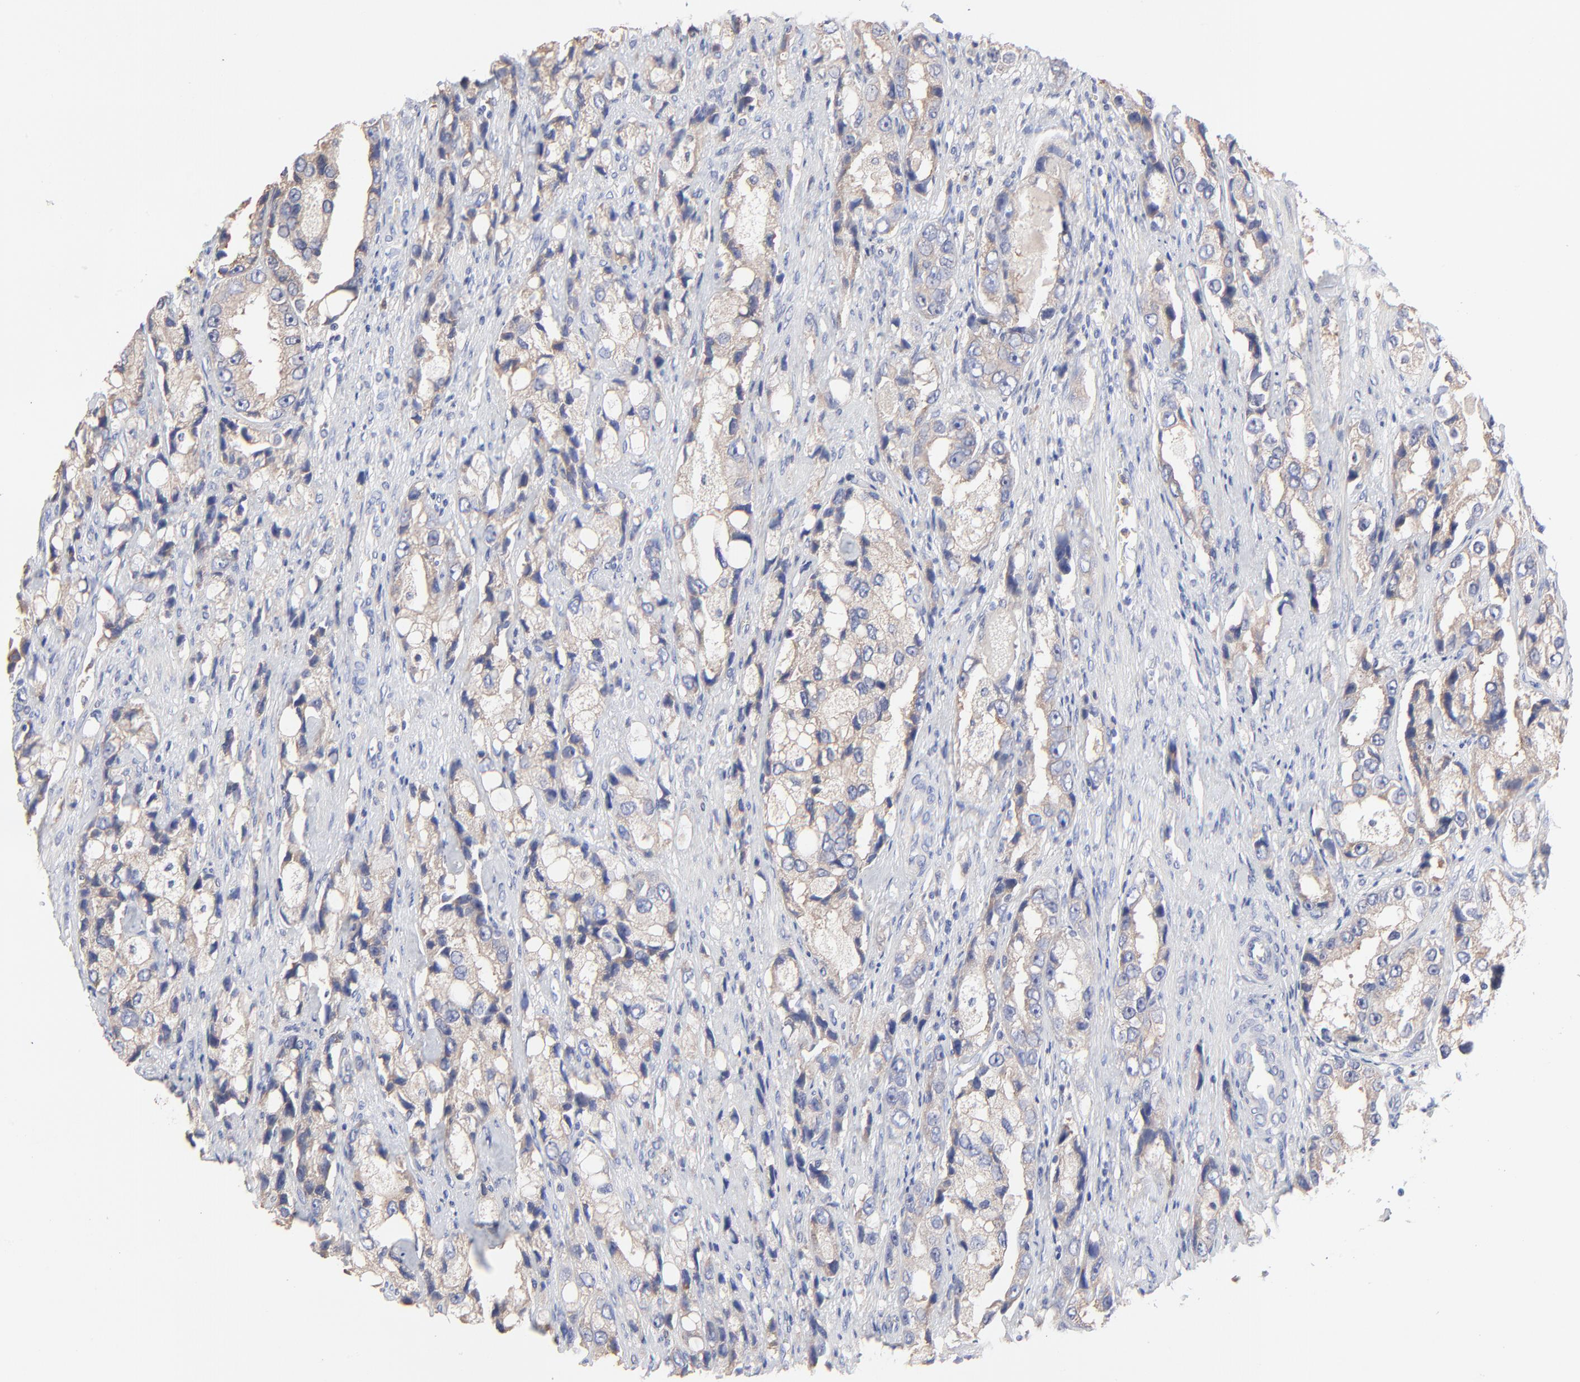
{"staining": {"intensity": "weak", "quantity": ">75%", "location": "cytoplasmic/membranous"}, "tissue": "prostate cancer", "cell_type": "Tumor cells", "image_type": "cancer", "snomed": [{"axis": "morphology", "description": "Adenocarcinoma, High grade"}, {"axis": "topography", "description": "Prostate"}], "caption": "IHC of human prostate high-grade adenocarcinoma demonstrates low levels of weak cytoplasmic/membranous staining in approximately >75% of tumor cells. The protein is stained brown, and the nuclei are stained in blue (DAB IHC with brightfield microscopy, high magnification).", "gene": "PPFIBP2", "patient": {"sex": "male", "age": 63}}